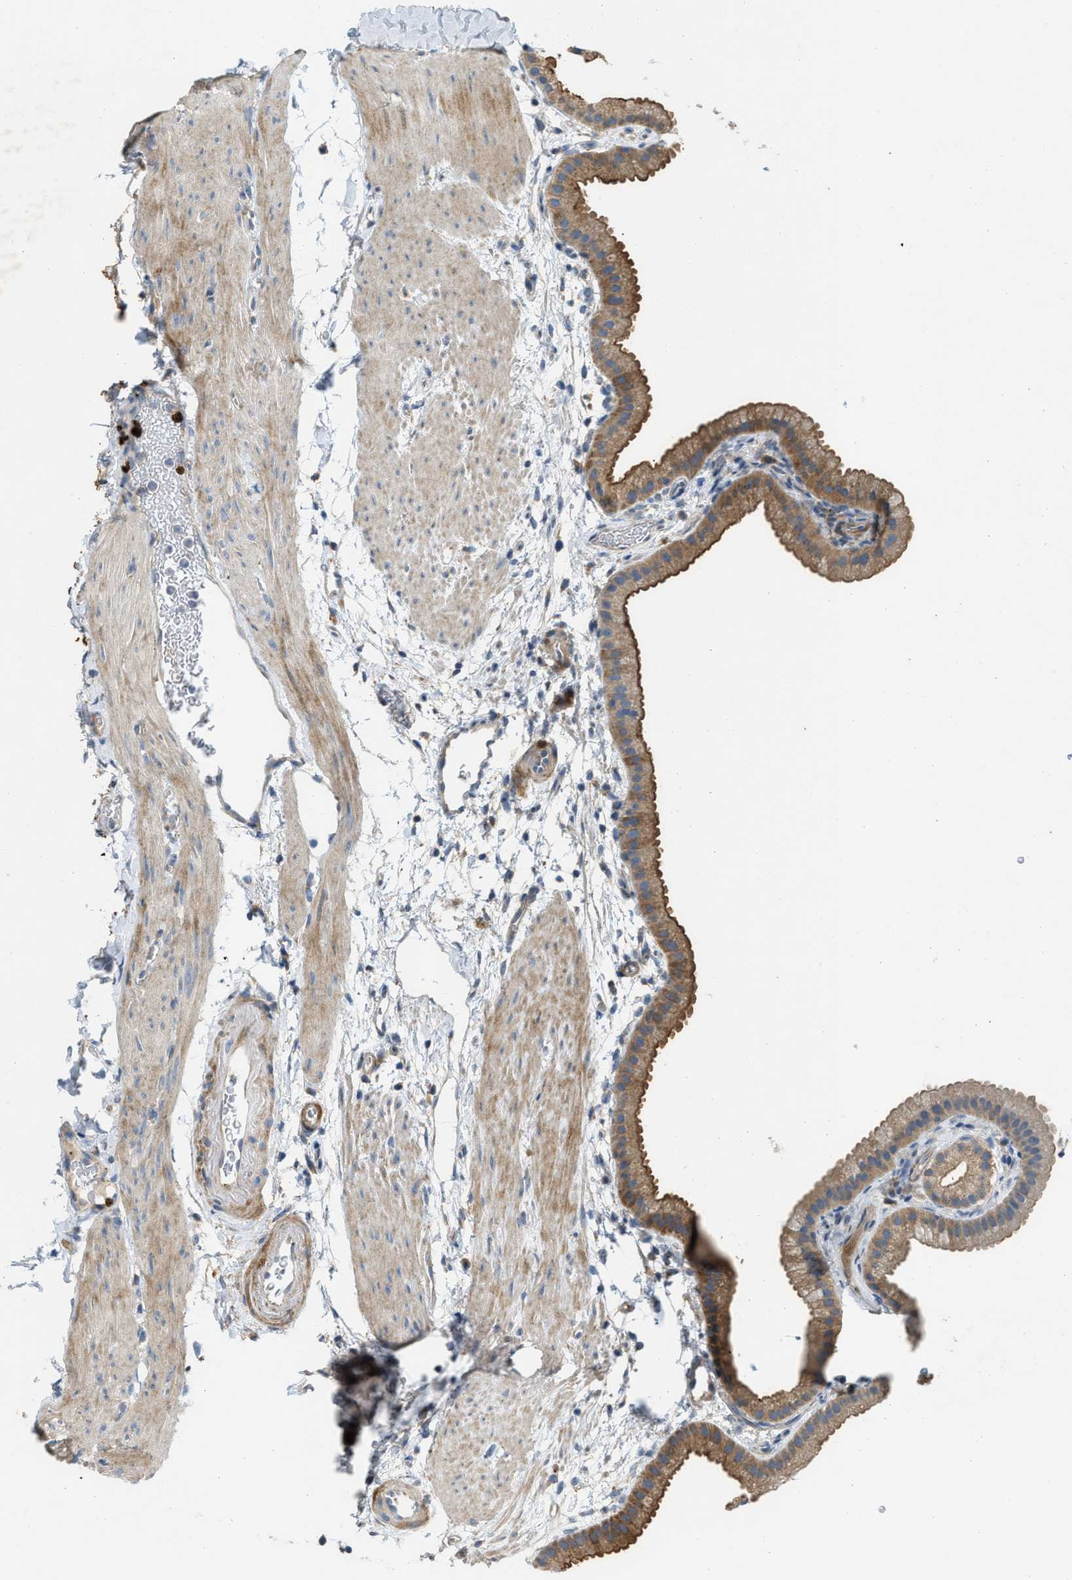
{"staining": {"intensity": "moderate", "quantity": ">75%", "location": "cytoplasmic/membranous"}, "tissue": "gallbladder", "cell_type": "Glandular cells", "image_type": "normal", "snomed": [{"axis": "morphology", "description": "Normal tissue, NOS"}, {"axis": "topography", "description": "Gallbladder"}], "caption": "This histopathology image displays immunohistochemistry staining of normal human gallbladder, with medium moderate cytoplasmic/membranous expression in approximately >75% of glandular cells.", "gene": "TMEM68", "patient": {"sex": "female", "age": 64}}